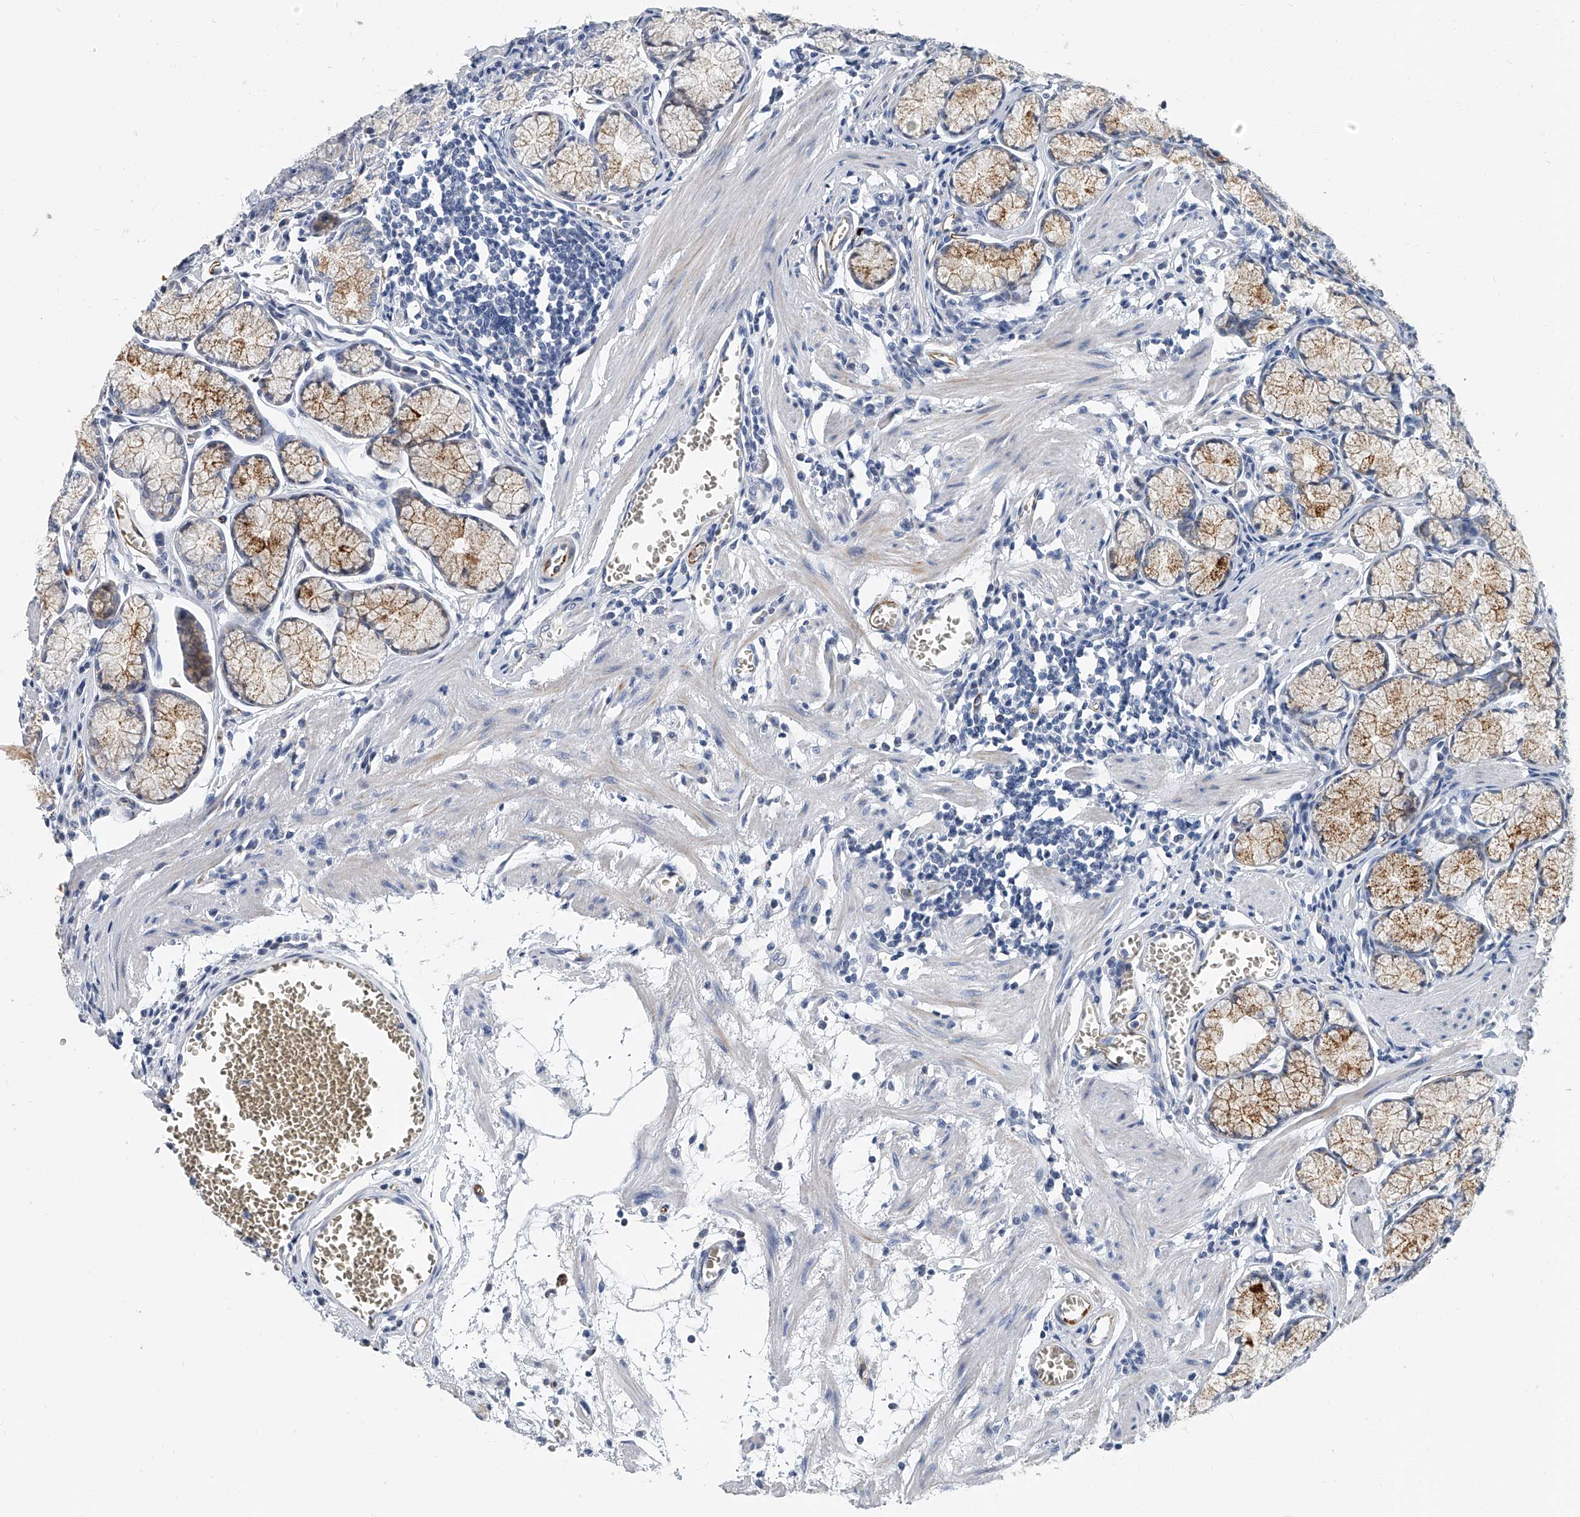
{"staining": {"intensity": "moderate", "quantity": "<25%", "location": "cytoplasmic/membranous"}, "tissue": "stomach", "cell_type": "Glandular cells", "image_type": "normal", "snomed": [{"axis": "morphology", "description": "Normal tissue, NOS"}, {"axis": "topography", "description": "Stomach"}], "caption": "Normal stomach displays moderate cytoplasmic/membranous positivity in about <25% of glandular cells.", "gene": "KIRREL1", "patient": {"sex": "male", "age": 55}}